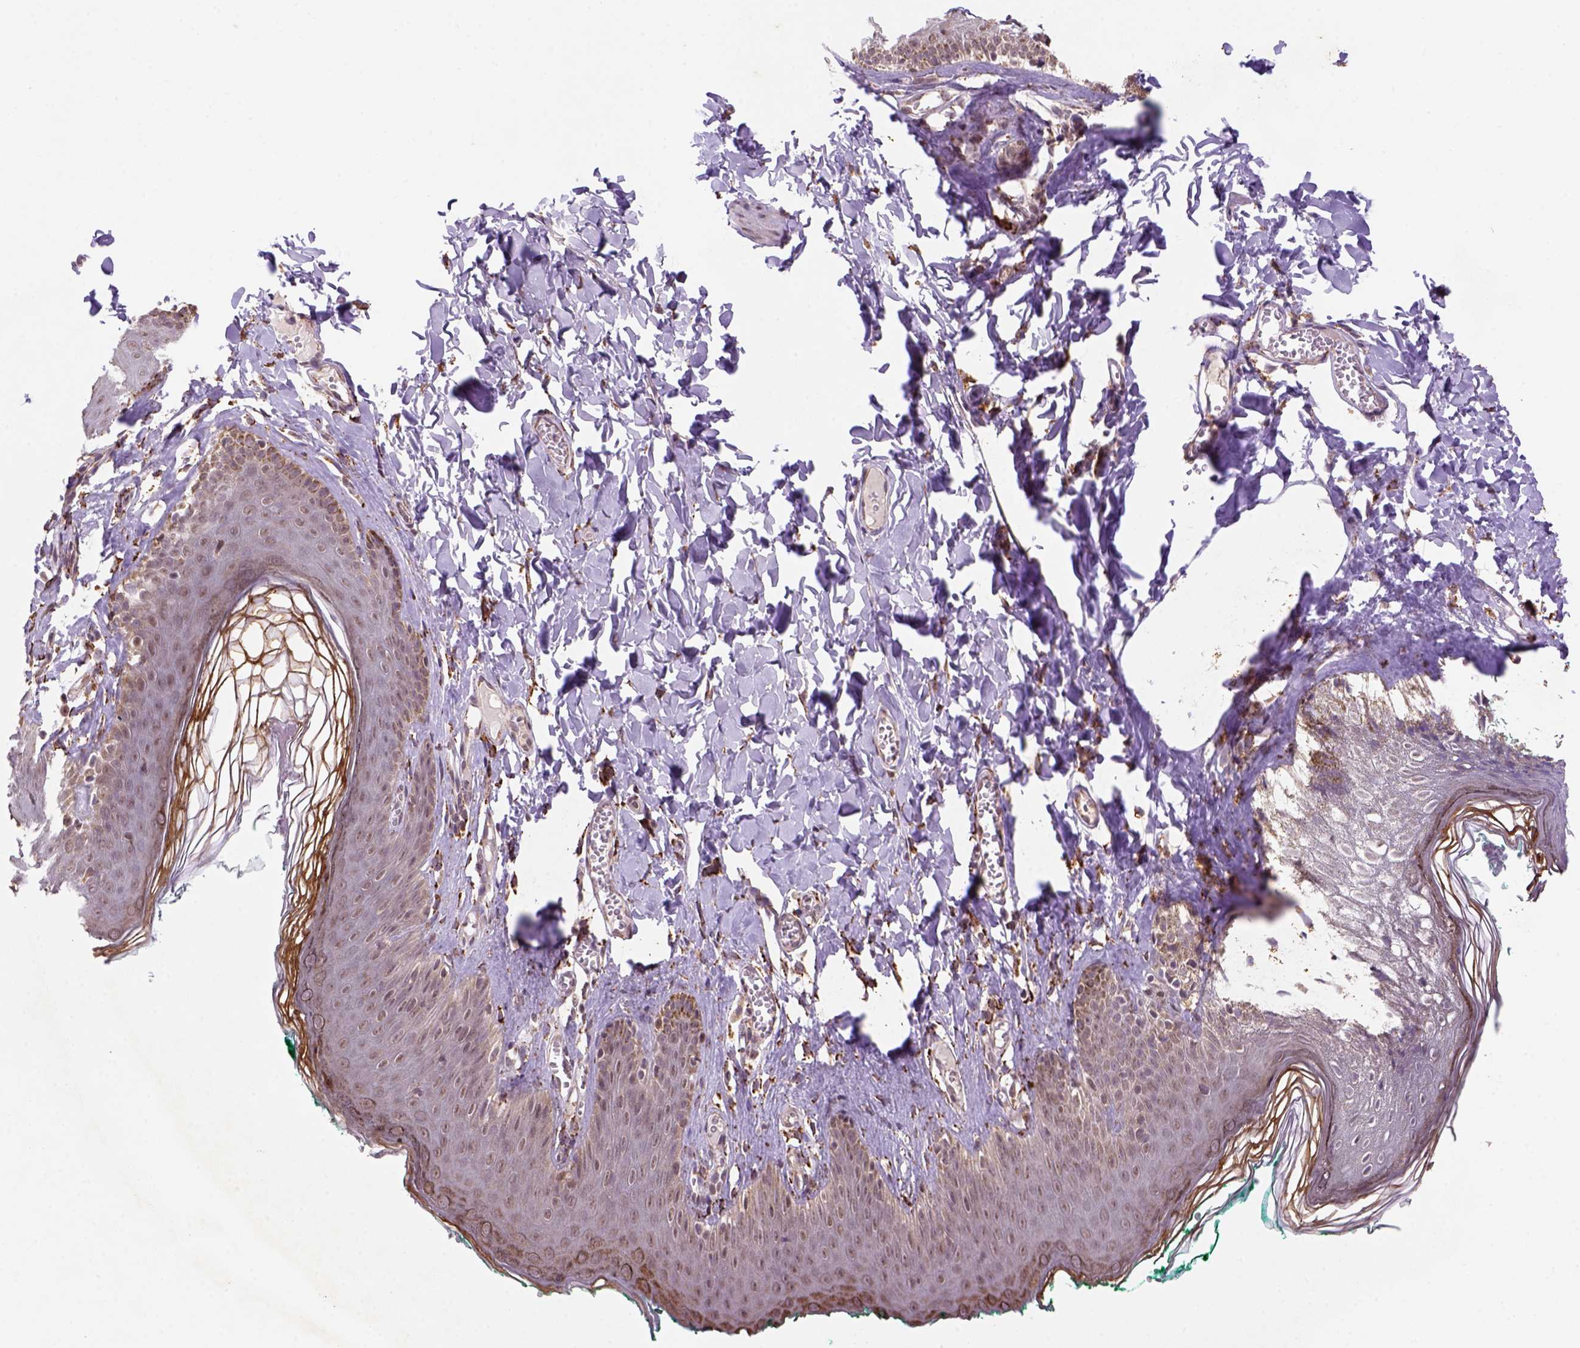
{"staining": {"intensity": "moderate", "quantity": "<25%", "location": "cytoplasmic/membranous"}, "tissue": "skin", "cell_type": "Epidermal cells", "image_type": "normal", "snomed": [{"axis": "morphology", "description": "Normal tissue, NOS"}, {"axis": "topography", "description": "Vulva"}, {"axis": "topography", "description": "Peripheral nerve tissue"}], "caption": "Protein staining exhibits moderate cytoplasmic/membranous expression in approximately <25% of epidermal cells in benign skin.", "gene": "FZD7", "patient": {"sex": "female", "age": 66}}